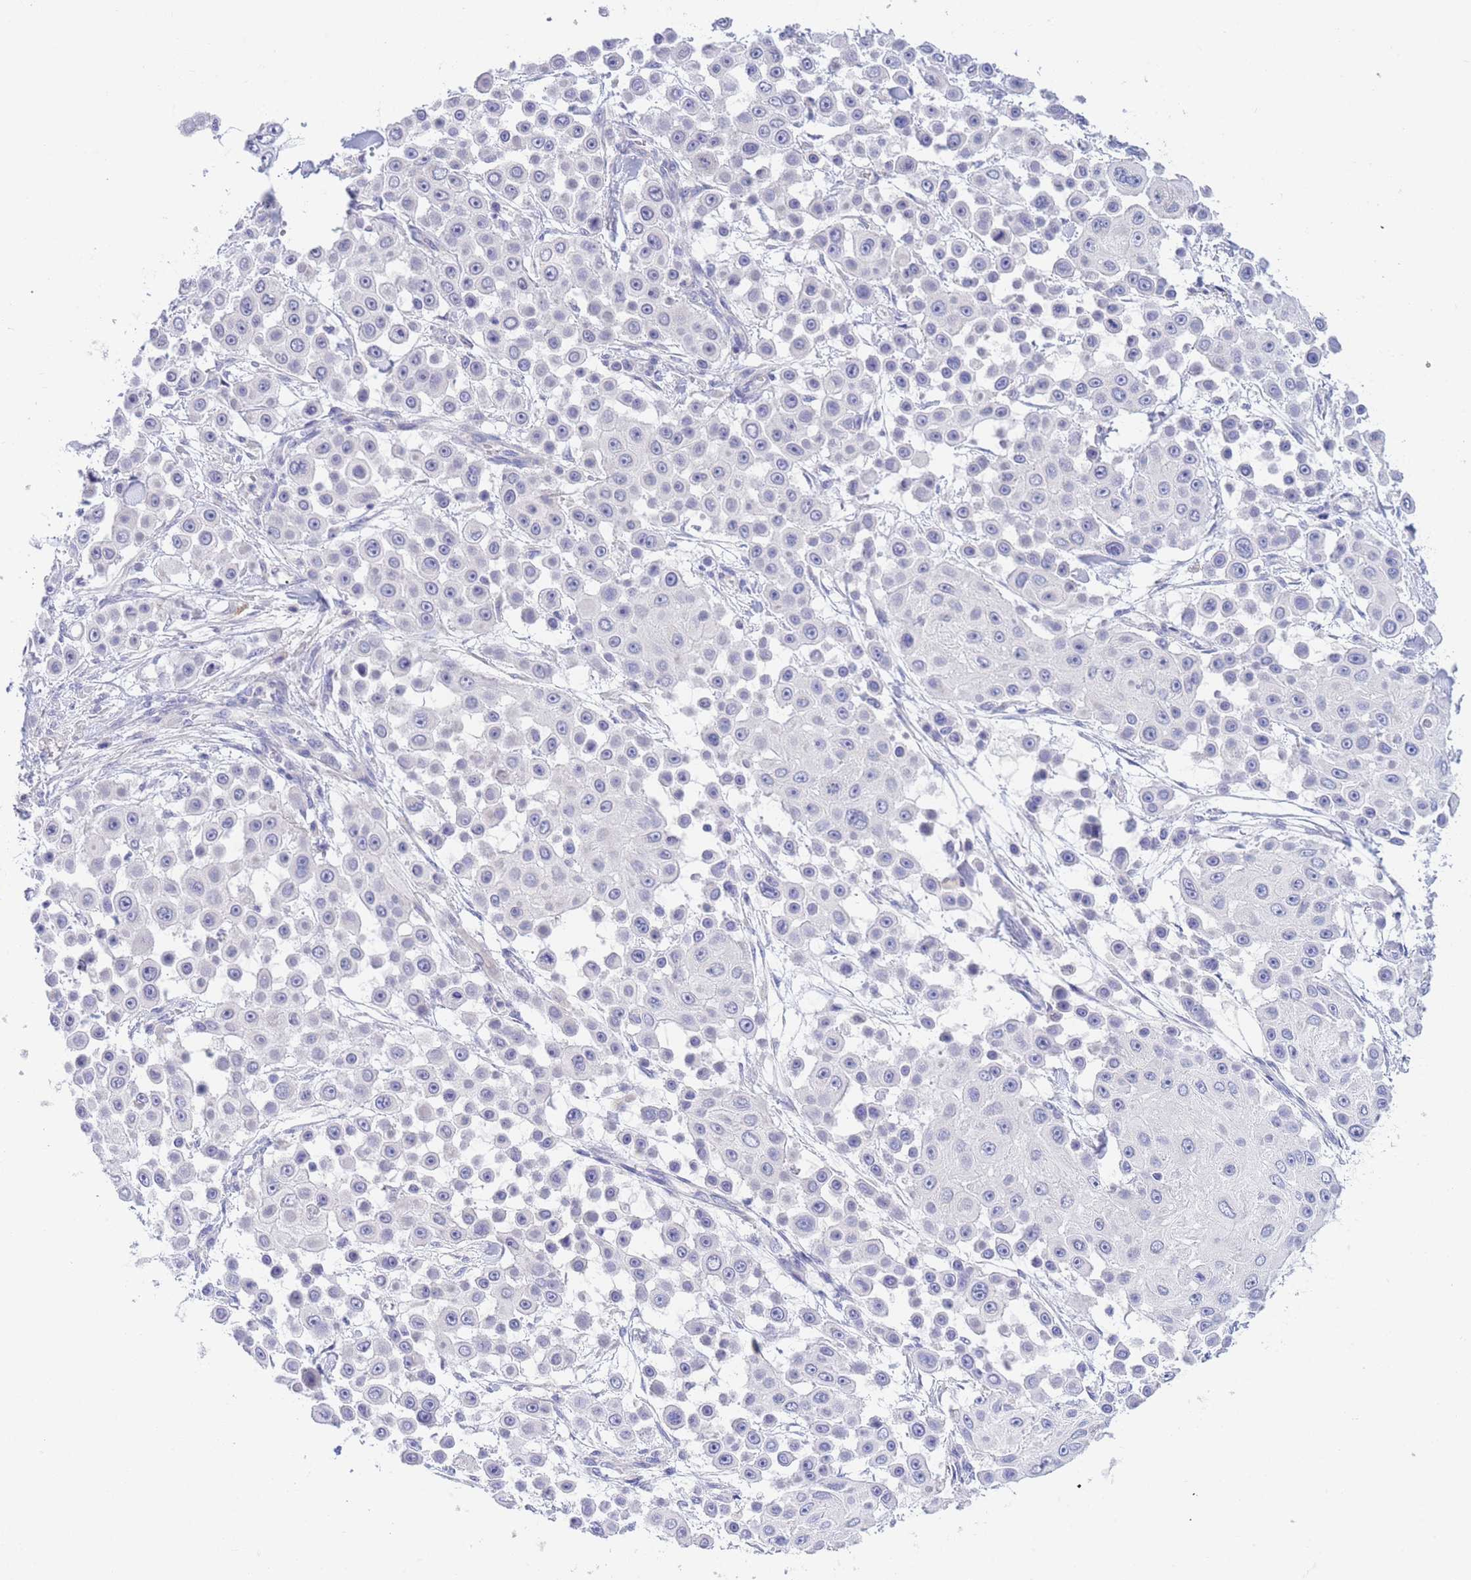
{"staining": {"intensity": "negative", "quantity": "none", "location": "none"}, "tissue": "skin cancer", "cell_type": "Tumor cells", "image_type": "cancer", "snomed": [{"axis": "morphology", "description": "Squamous cell carcinoma, NOS"}, {"axis": "topography", "description": "Skin"}], "caption": "This is an immunohistochemistry photomicrograph of human skin squamous cell carcinoma. There is no staining in tumor cells.", "gene": "PCDHB3", "patient": {"sex": "male", "age": 67}}